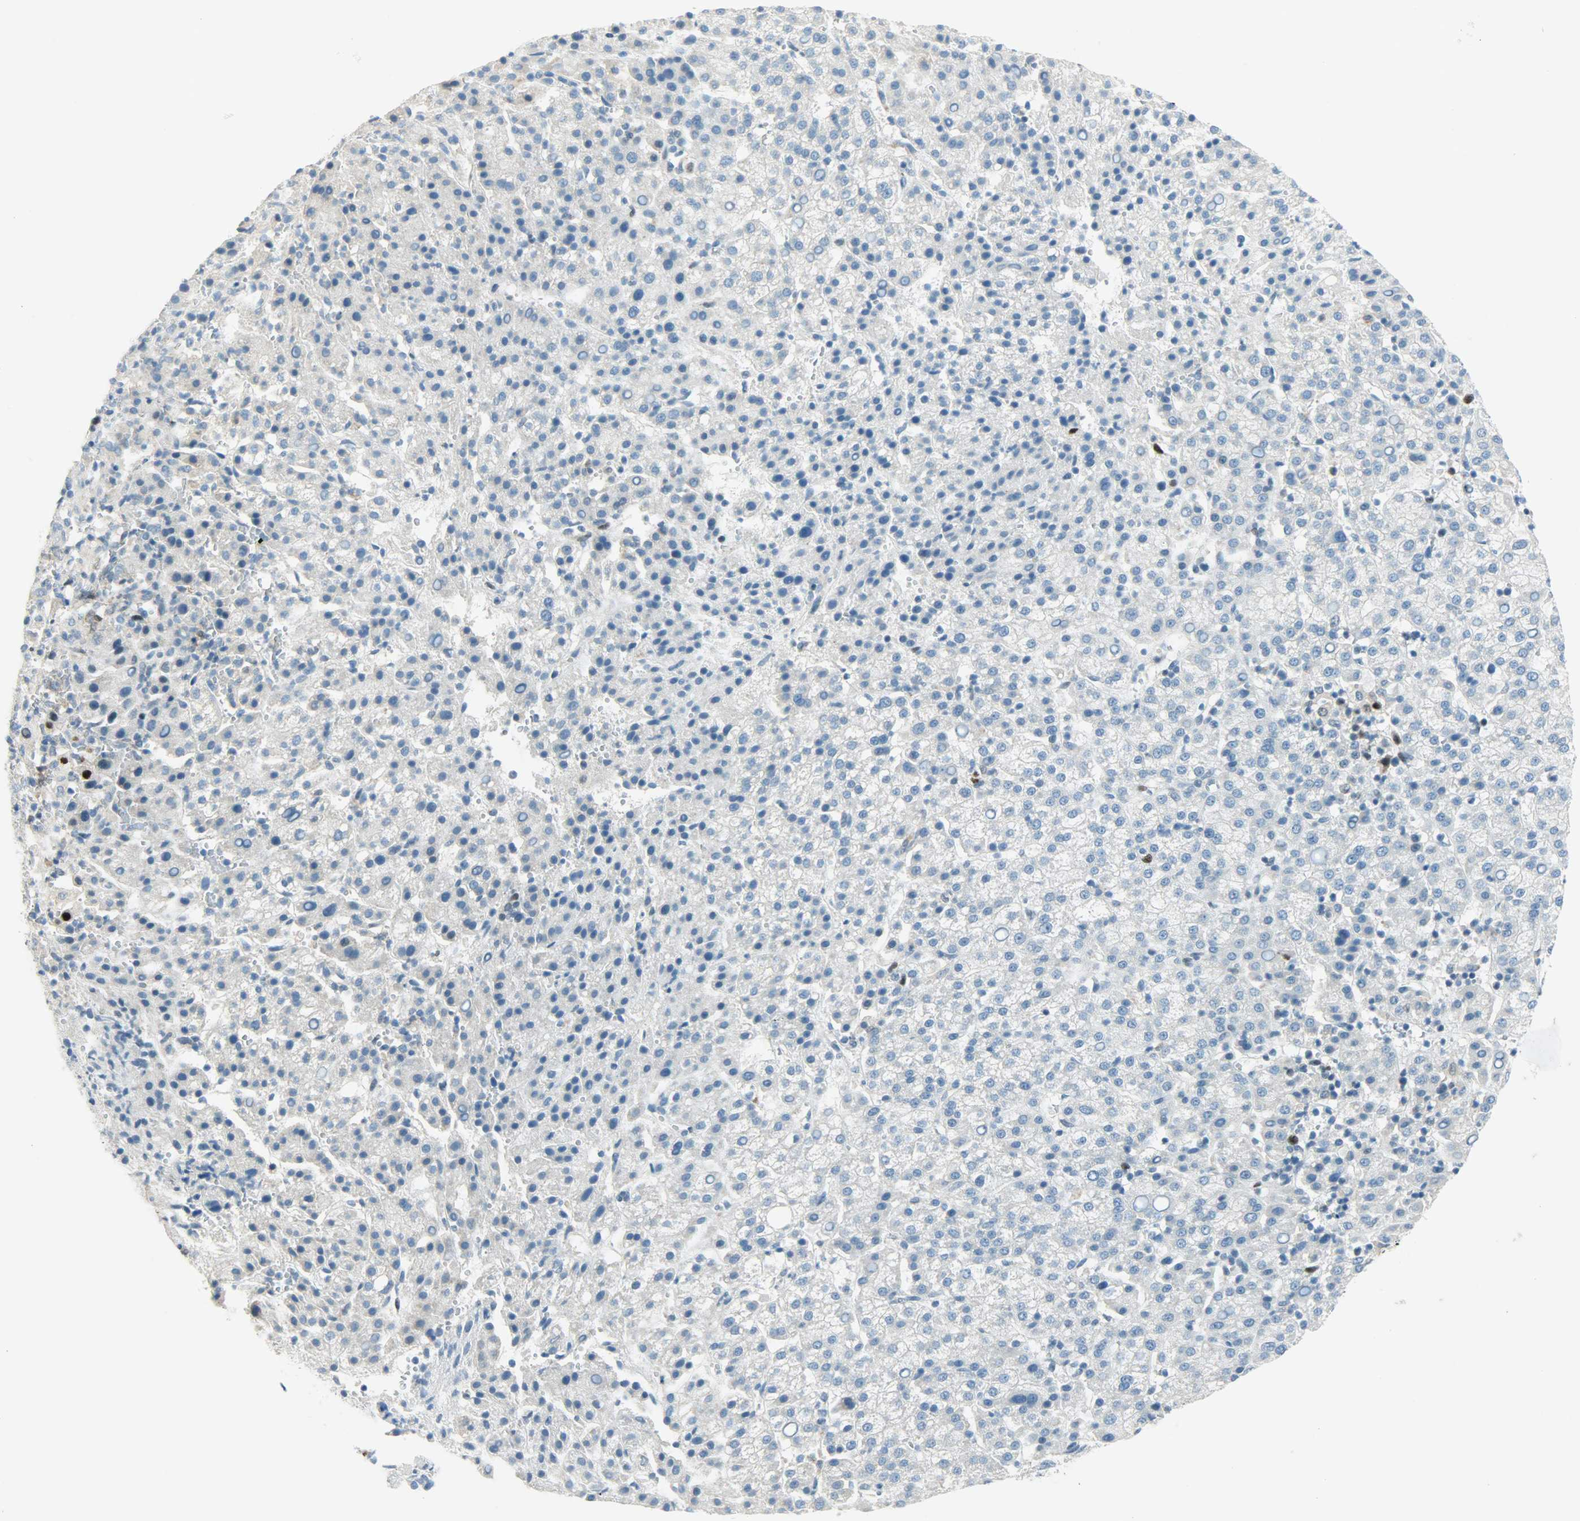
{"staining": {"intensity": "negative", "quantity": "none", "location": "none"}, "tissue": "liver cancer", "cell_type": "Tumor cells", "image_type": "cancer", "snomed": [{"axis": "morphology", "description": "Carcinoma, Hepatocellular, NOS"}, {"axis": "topography", "description": "Liver"}], "caption": "Tumor cells are negative for brown protein staining in liver hepatocellular carcinoma.", "gene": "JUNB", "patient": {"sex": "female", "age": 58}}